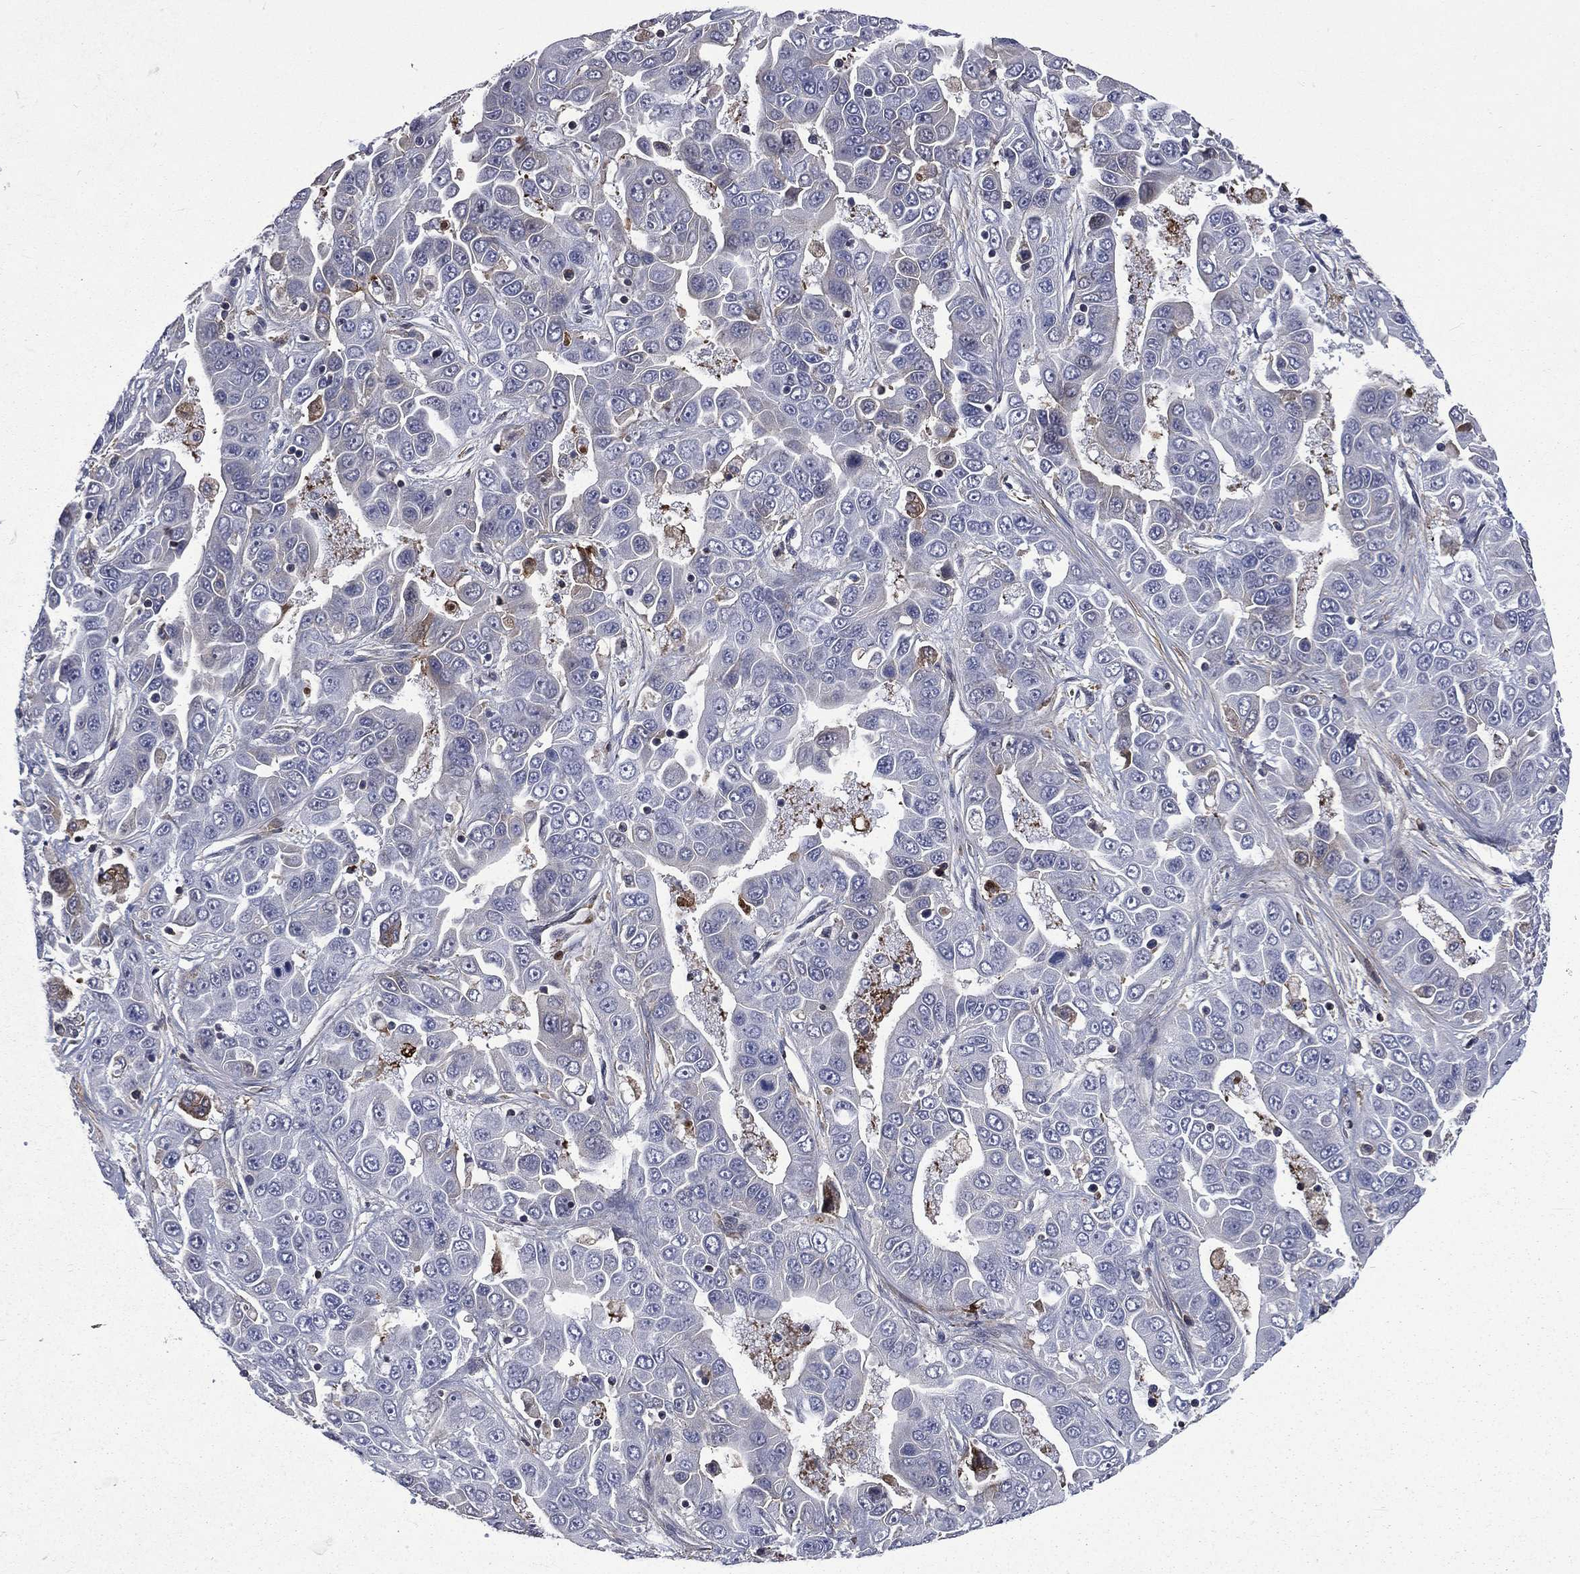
{"staining": {"intensity": "negative", "quantity": "none", "location": "none"}, "tissue": "liver cancer", "cell_type": "Tumor cells", "image_type": "cancer", "snomed": [{"axis": "morphology", "description": "Cholangiocarcinoma"}, {"axis": "topography", "description": "Liver"}], "caption": "Immunohistochemistry image of neoplastic tissue: human cholangiocarcinoma (liver) stained with DAB (3,3'-diaminobenzidine) demonstrates no significant protein positivity in tumor cells. (Stains: DAB (3,3'-diaminobenzidine) immunohistochemistry (IHC) with hematoxylin counter stain, Microscopy: brightfield microscopy at high magnification).", "gene": "FGG", "patient": {"sex": "female", "age": 52}}